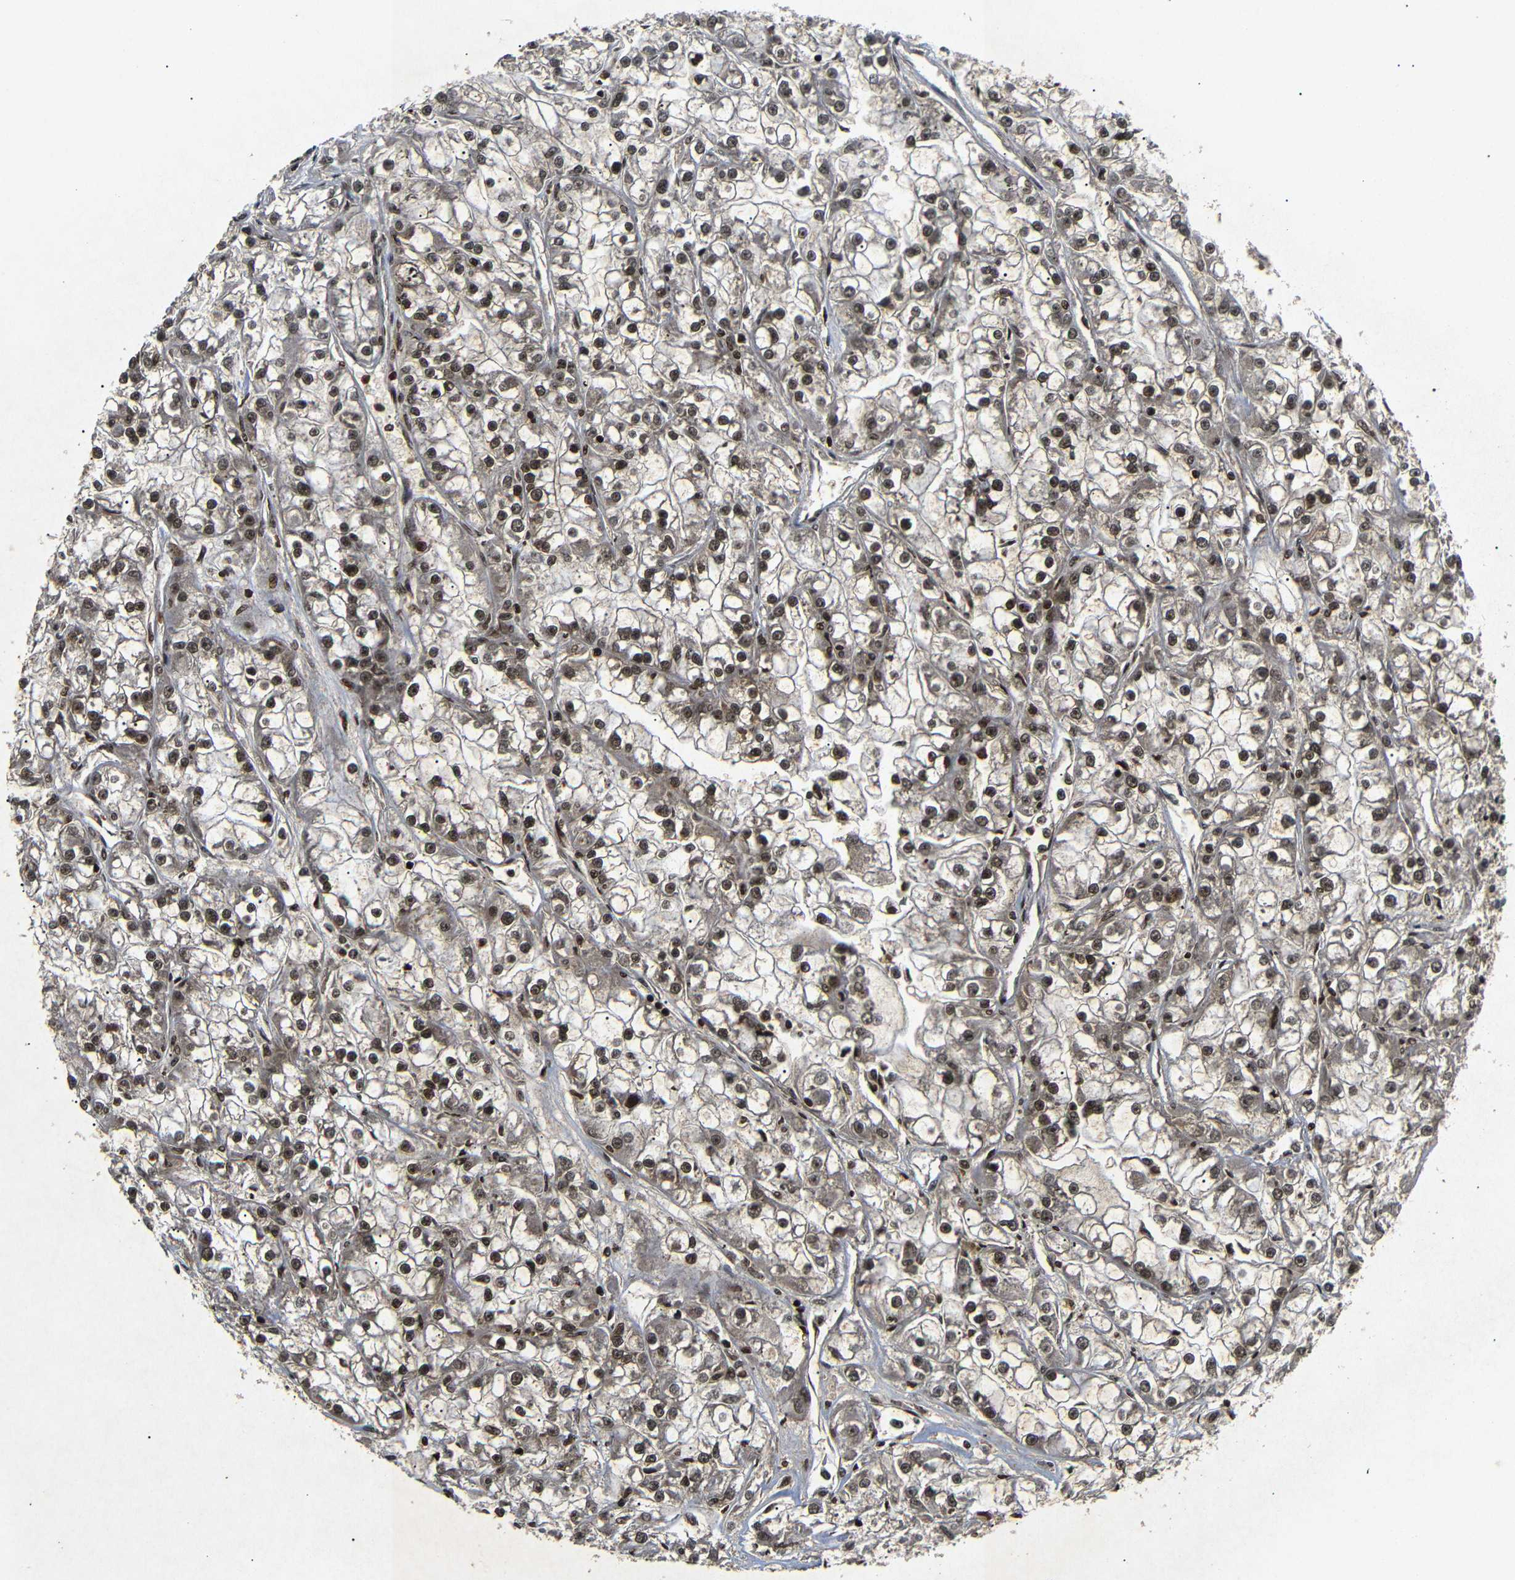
{"staining": {"intensity": "moderate", "quantity": ">75%", "location": "nuclear"}, "tissue": "renal cancer", "cell_type": "Tumor cells", "image_type": "cancer", "snomed": [{"axis": "morphology", "description": "Adenocarcinoma, NOS"}, {"axis": "topography", "description": "Kidney"}], "caption": "A histopathology image of renal cancer stained for a protein exhibits moderate nuclear brown staining in tumor cells.", "gene": "KIF23", "patient": {"sex": "female", "age": 52}}